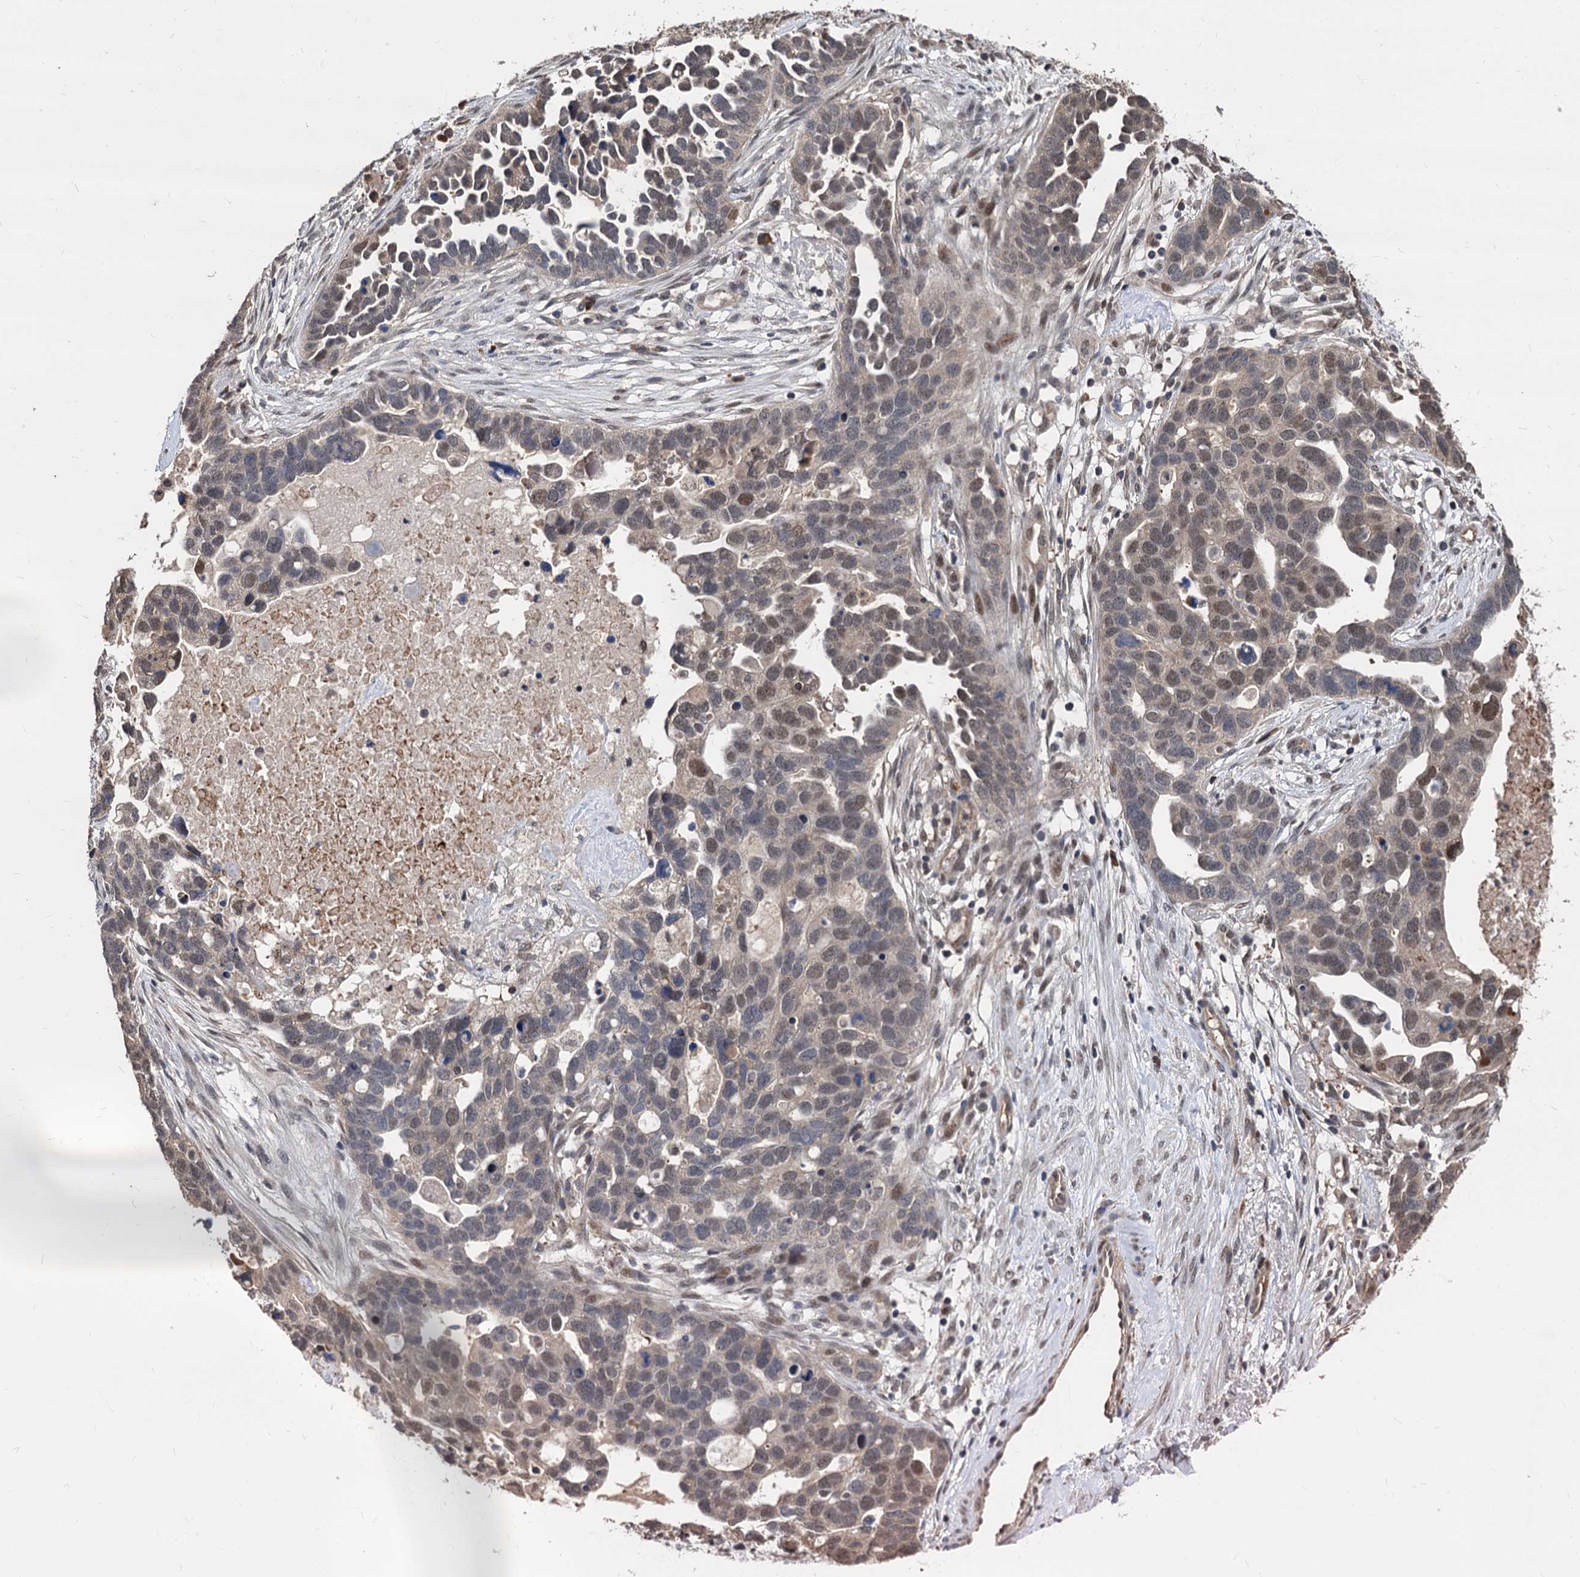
{"staining": {"intensity": "moderate", "quantity": ">75%", "location": "nuclear"}, "tissue": "ovarian cancer", "cell_type": "Tumor cells", "image_type": "cancer", "snomed": [{"axis": "morphology", "description": "Cystadenocarcinoma, serous, NOS"}, {"axis": "topography", "description": "Ovary"}], "caption": "Ovarian cancer stained for a protein (brown) shows moderate nuclear positive staining in approximately >75% of tumor cells.", "gene": "PSMD4", "patient": {"sex": "female", "age": 54}}